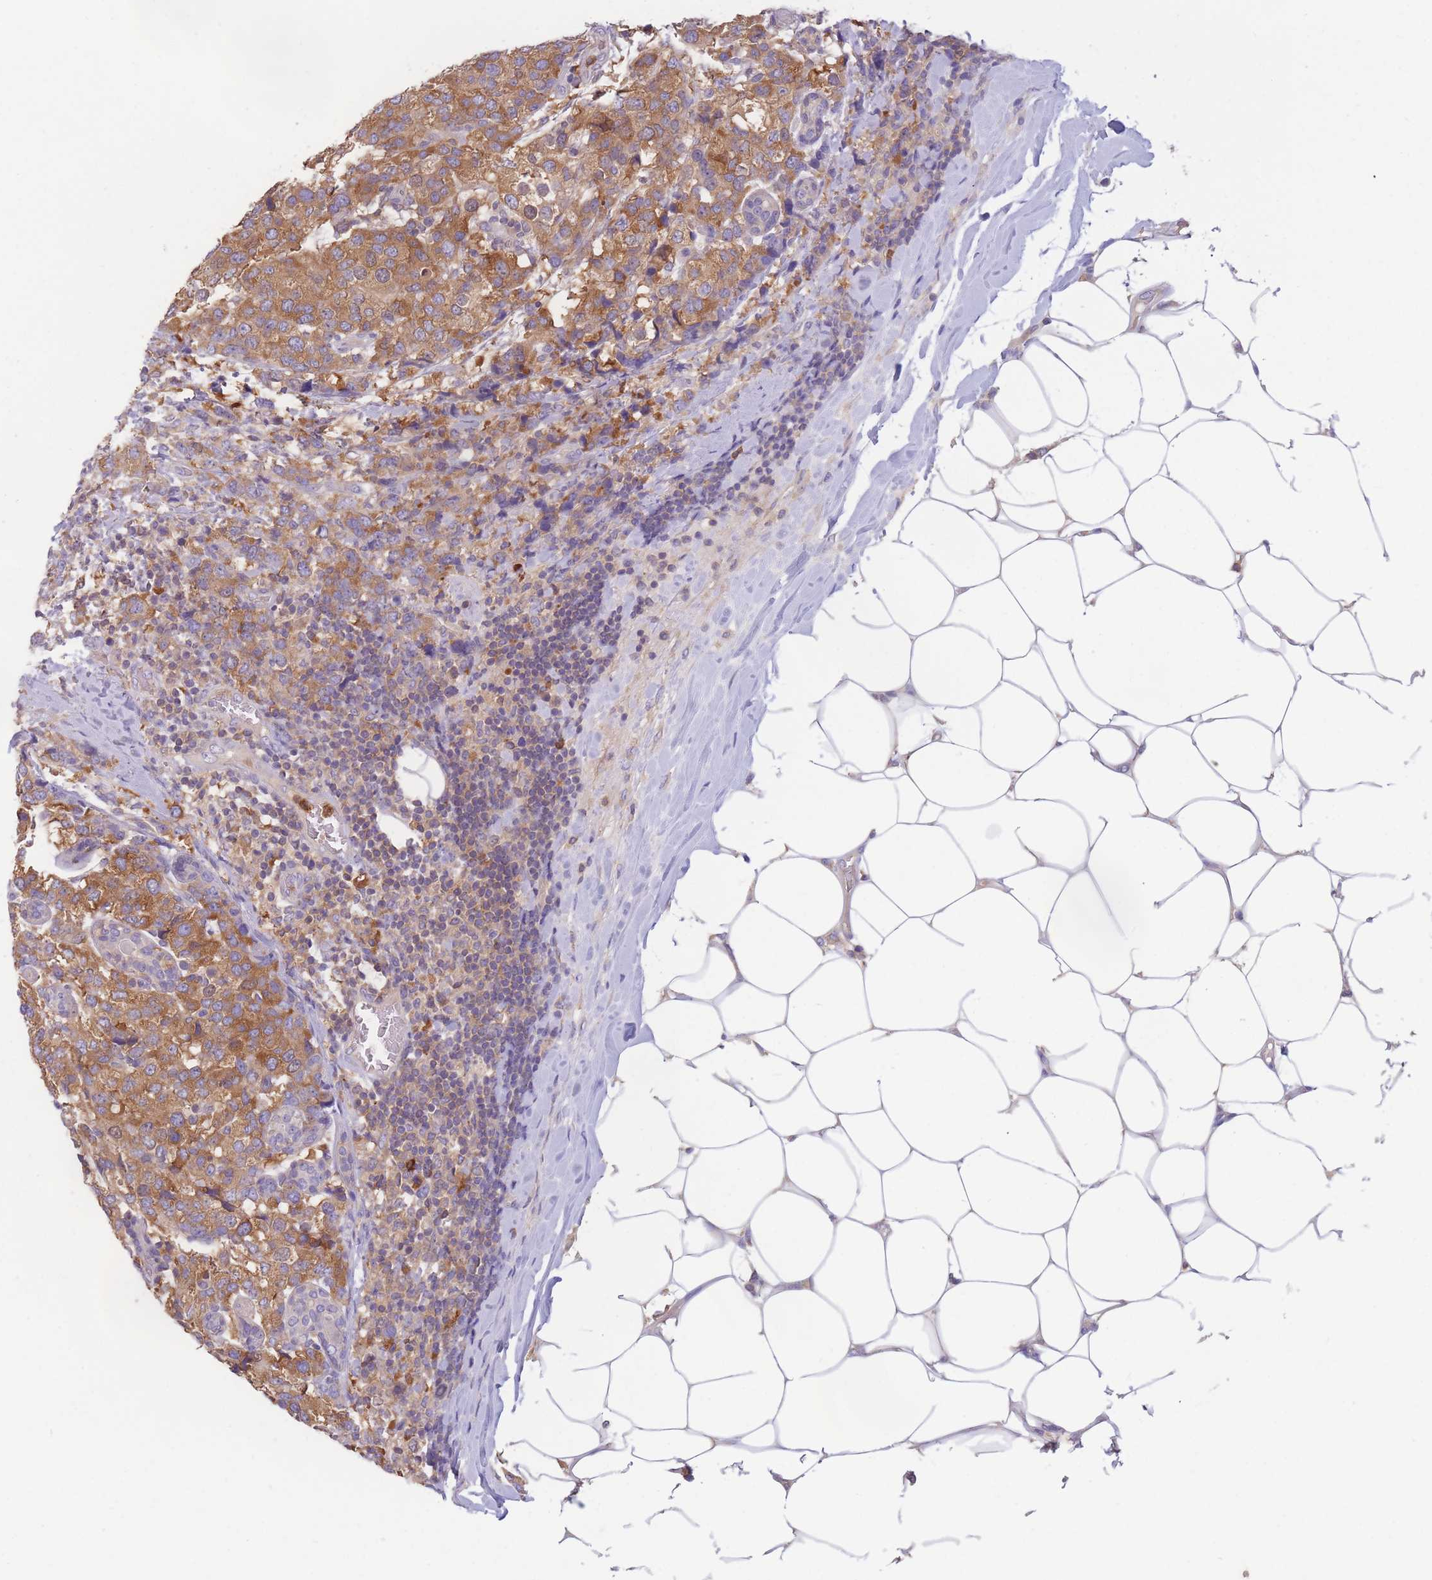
{"staining": {"intensity": "moderate", "quantity": ">75%", "location": "cytoplasmic/membranous"}, "tissue": "breast cancer", "cell_type": "Tumor cells", "image_type": "cancer", "snomed": [{"axis": "morphology", "description": "Lobular carcinoma"}, {"axis": "topography", "description": "Breast"}], "caption": "Immunohistochemistry histopathology image of human breast cancer (lobular carcinoma) stained for a protein (brown), which shows medium levels of moderate cytoplasmic/membranous positivity in about >75% of tumor cells.", "gene": "ST3GAL4", "patient": {"sex": "female", "age": 59}}